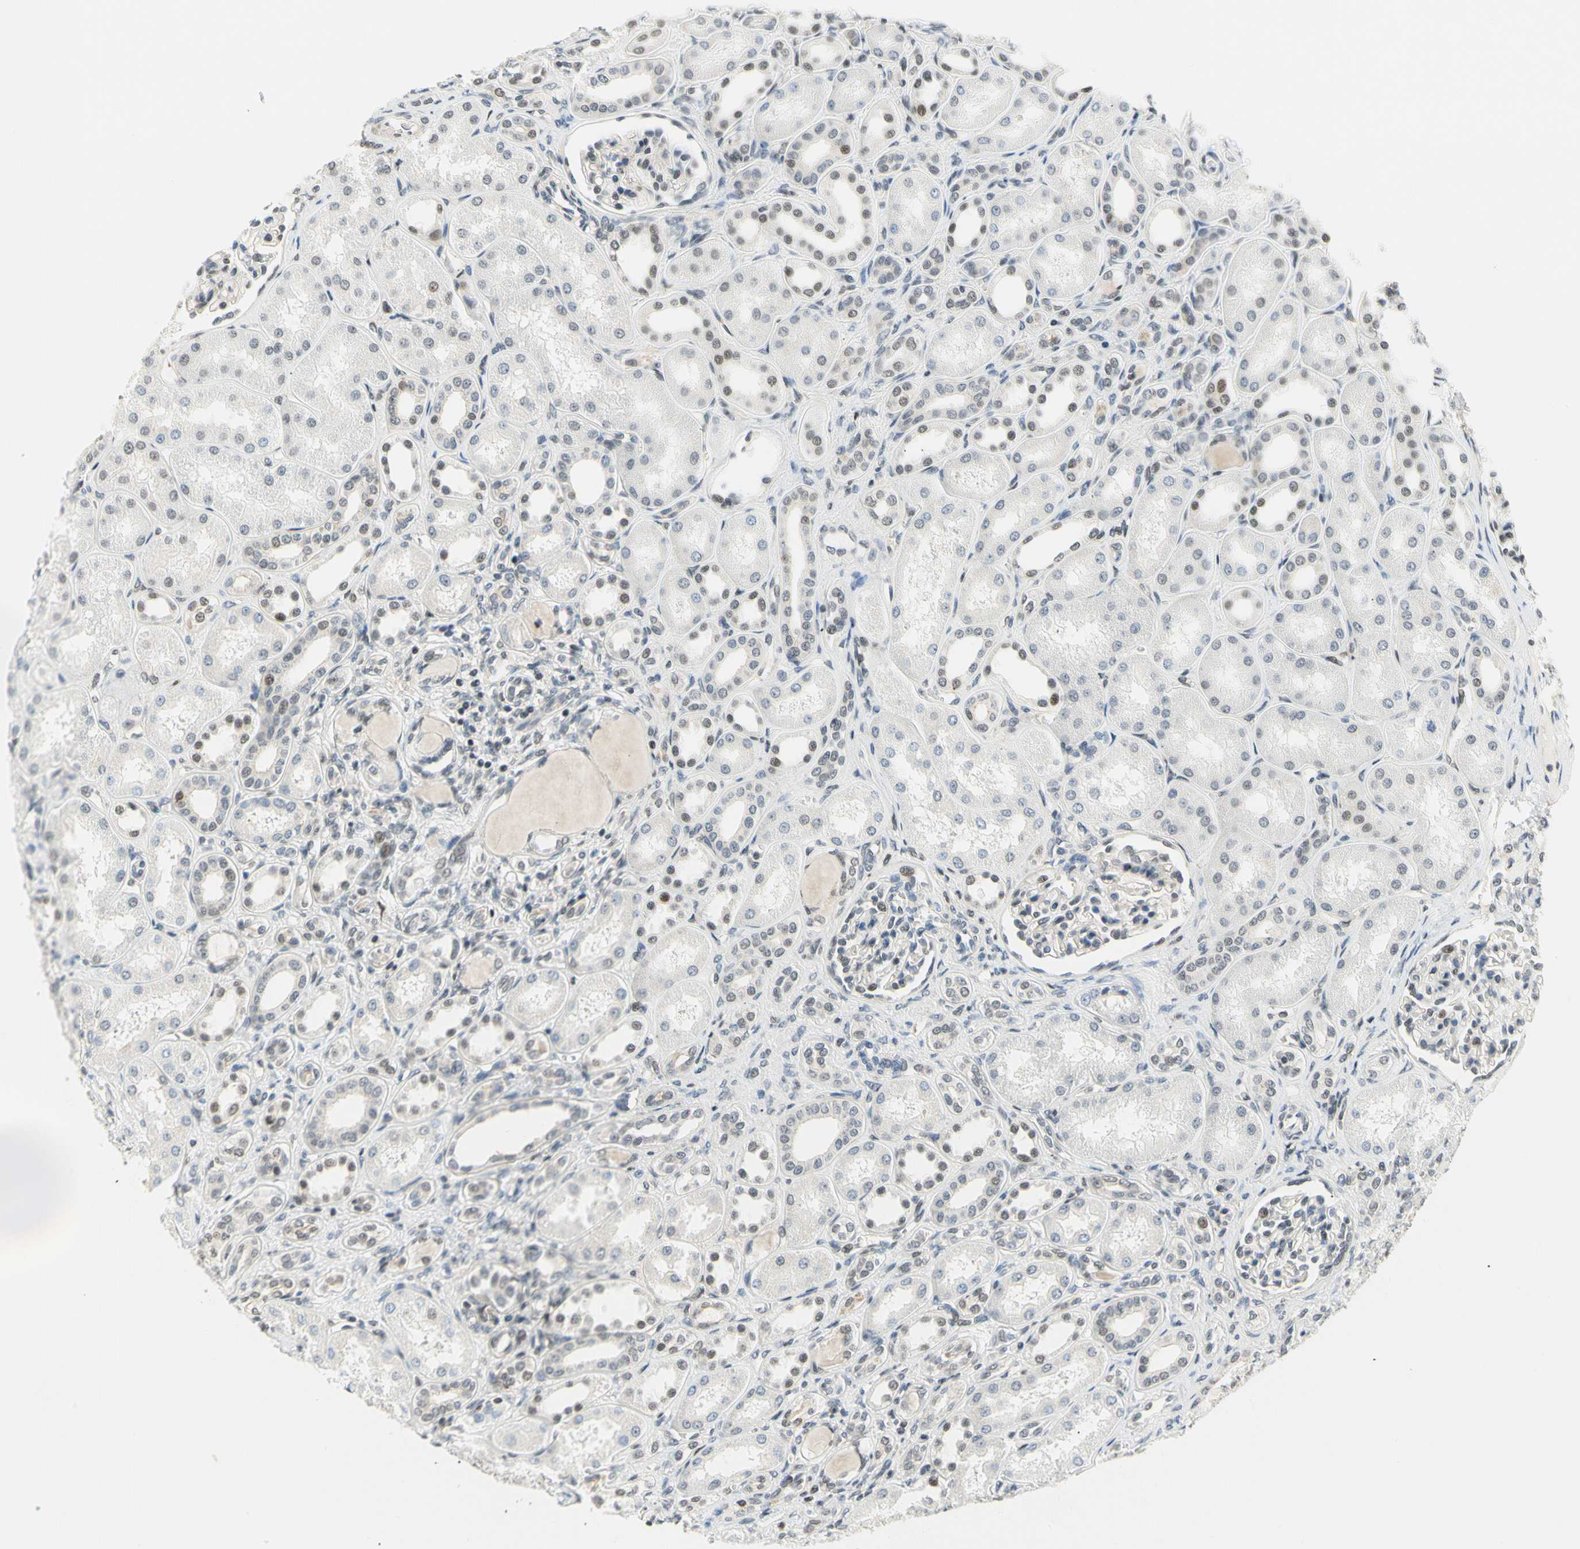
{"staining": {"intensity": "moderate", "quantity": "<25%", "location": "nuclear"}, "tissue": "kidney", "cell_type": "Cells in glomeruli", "image_type": "normal", "snomed": [{"axis": "morphology", "description": "Normal tissue, NOS"}, {"axis": "topography", "description": "Kidney"}], "caption": "DAB (3,3'-diaminobenzidine) immunohistochemical staining of benign kidney displays moderate nuclear protein staining in approximately <25% of cells in glomeruli.", "gene": "IMPG2", "patient": {"sex": "male", "age": 7}}